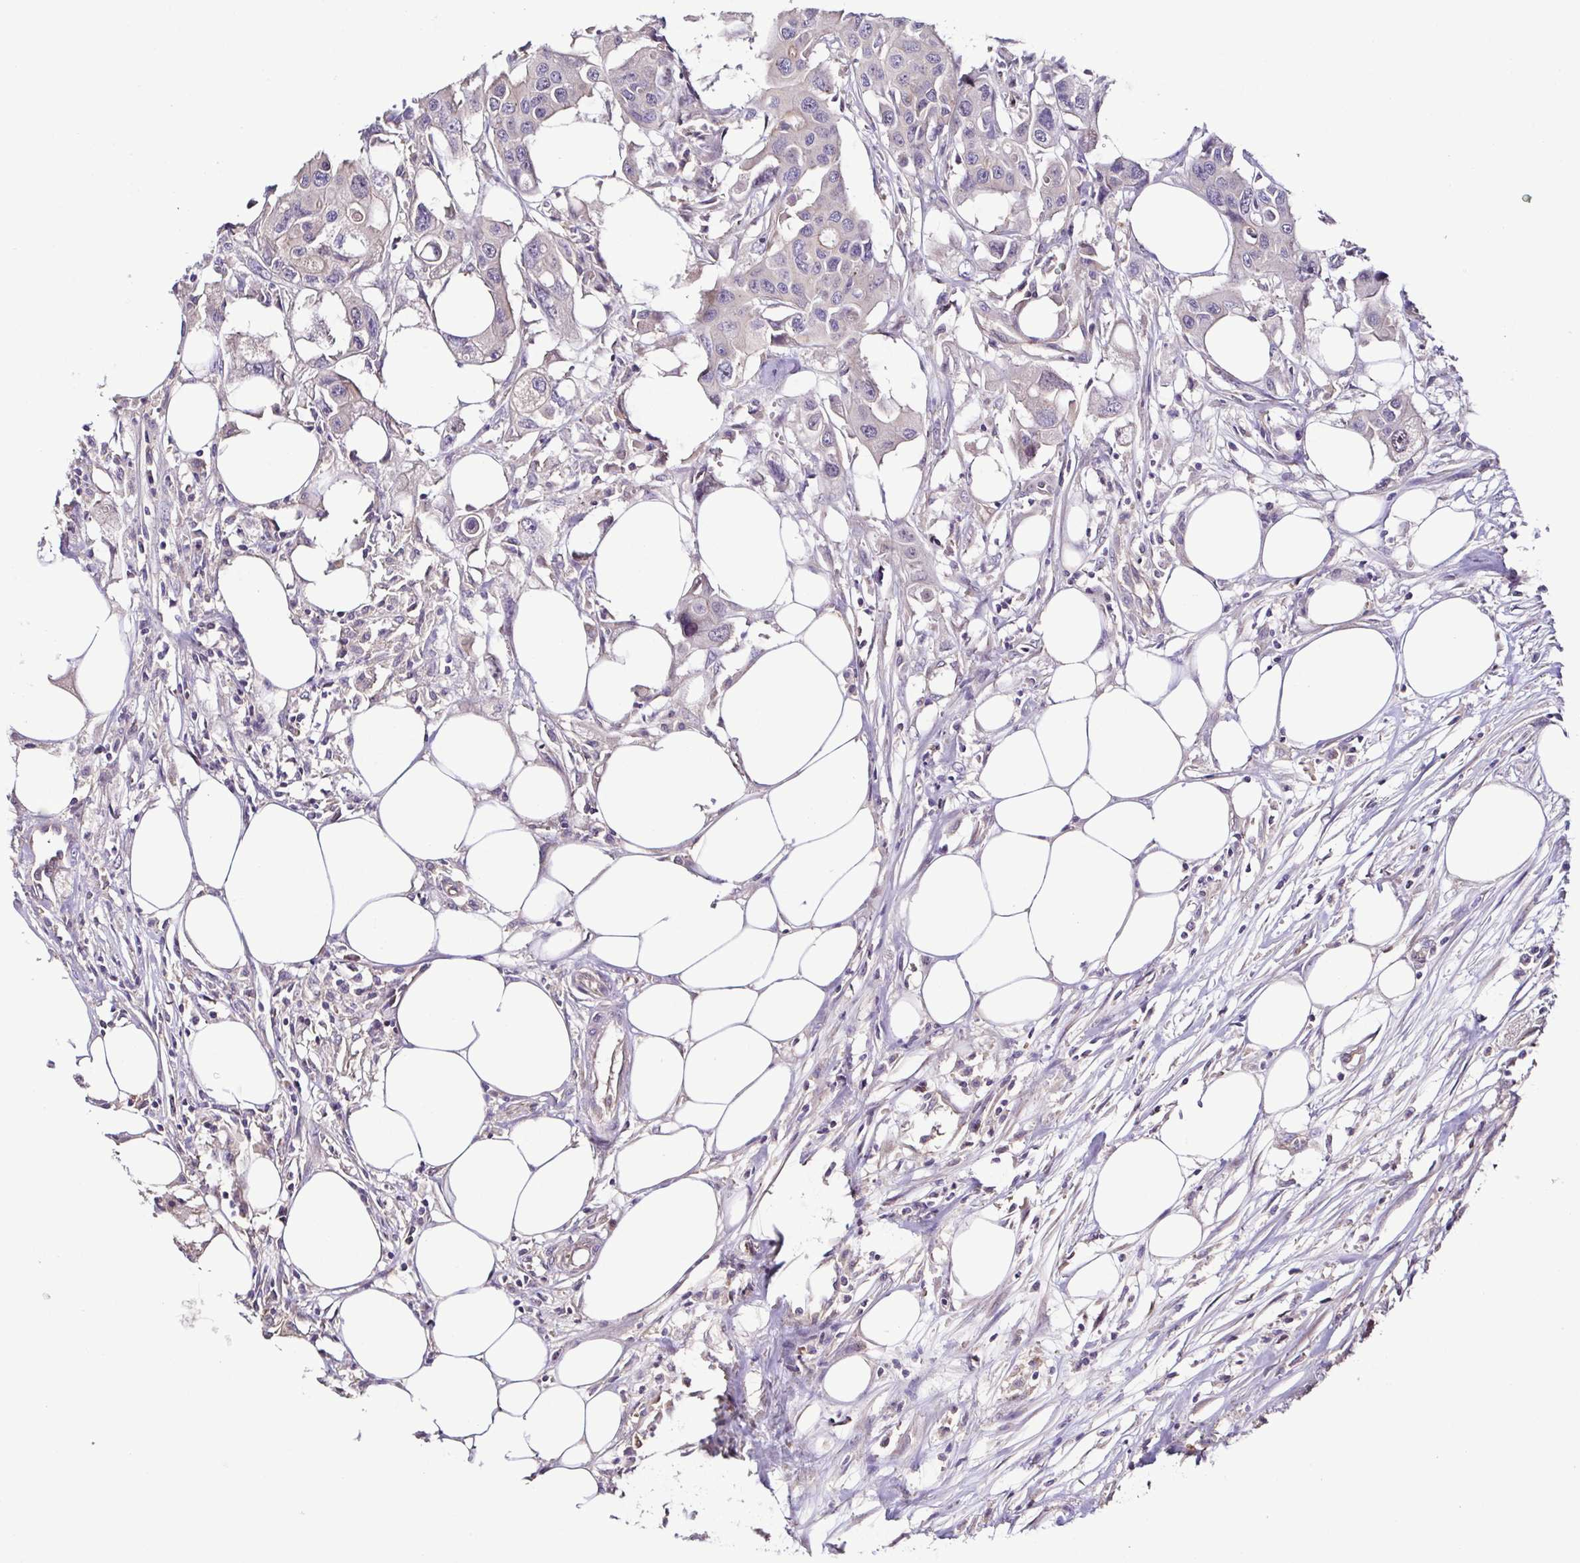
{"staining": {"intensity": "negative", "quantity": "none", "location": "none"}, "tissue": "colorectal cancer", "cell_type": "Tumor cells", "image_type": "cancer", "snomed": [{"axis": "morphology", "description": "Adenocarcinoma, NOS"}, {"axis": "topography", "description": "Colon"}], "caption": "Human colorectal cancer (adenocarcinoma) stained for a protein using immunohistochemistry exhibits no positivity in tumor cells.", "gene": "LMOD2", "patient": {"sex": "male", "age": 77}}